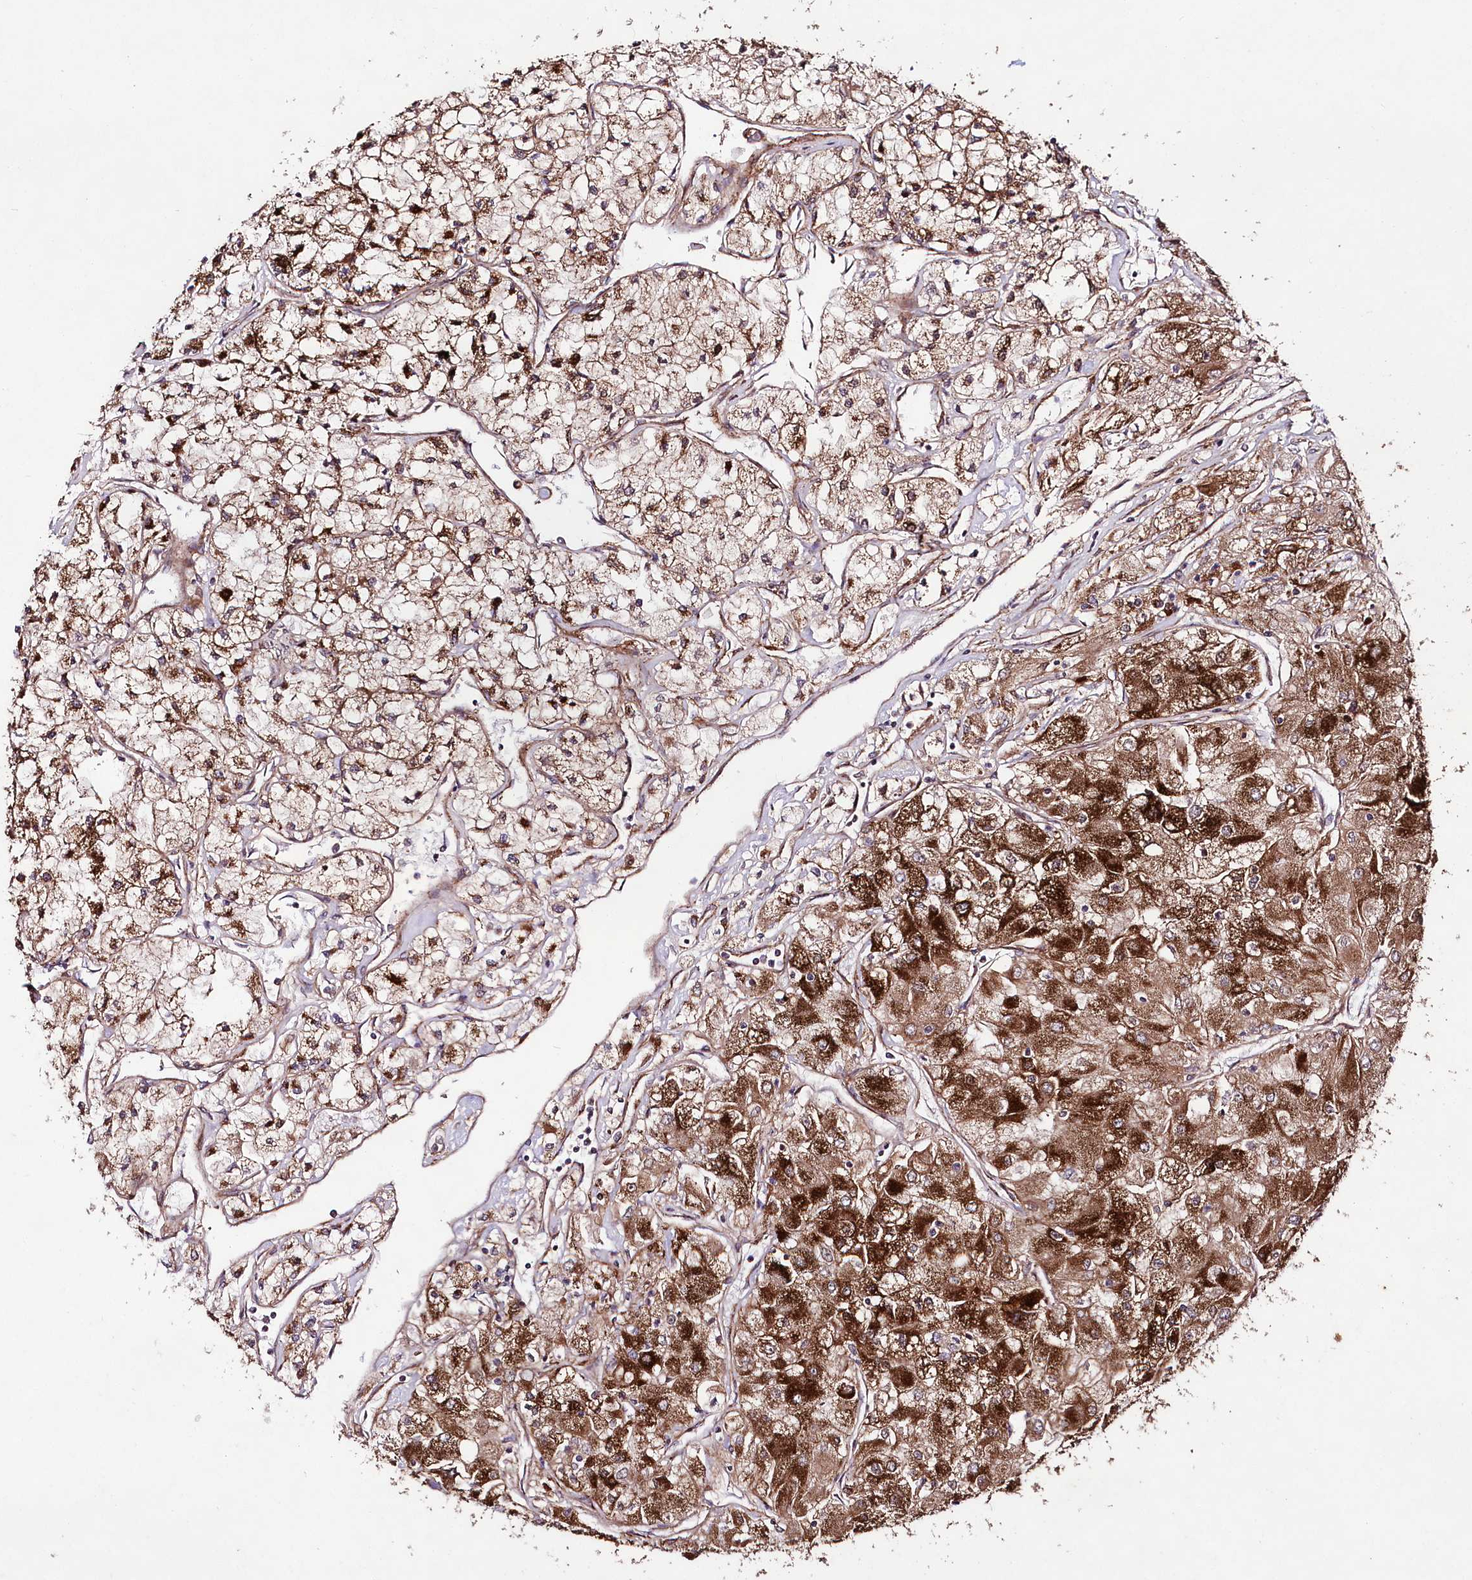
{"staining": {"intensity": "strong", "quantity": "25%-75%", "location": "cytoplasmic/membranous"}, "tissue": "renal cancer", "cell_type": "Tumor cells", "image_type": "cancer", "snomed": [{"axis": "morphology", "description": "Adenocarcinoma, NOS"}, {"axis": "topography", "description": "Kidney"}], "caption": "Immunohistochemistry (IHC) (DAB (3,3'-diaminobenzidine)) staining of human adenocarcinoma (renal) shows strong cytoplasmic/membranous protein staining in about 25%-75% of tumor cells.", "gene": "PHLDB1", "patient": {"sex": "male", "age": 80}}